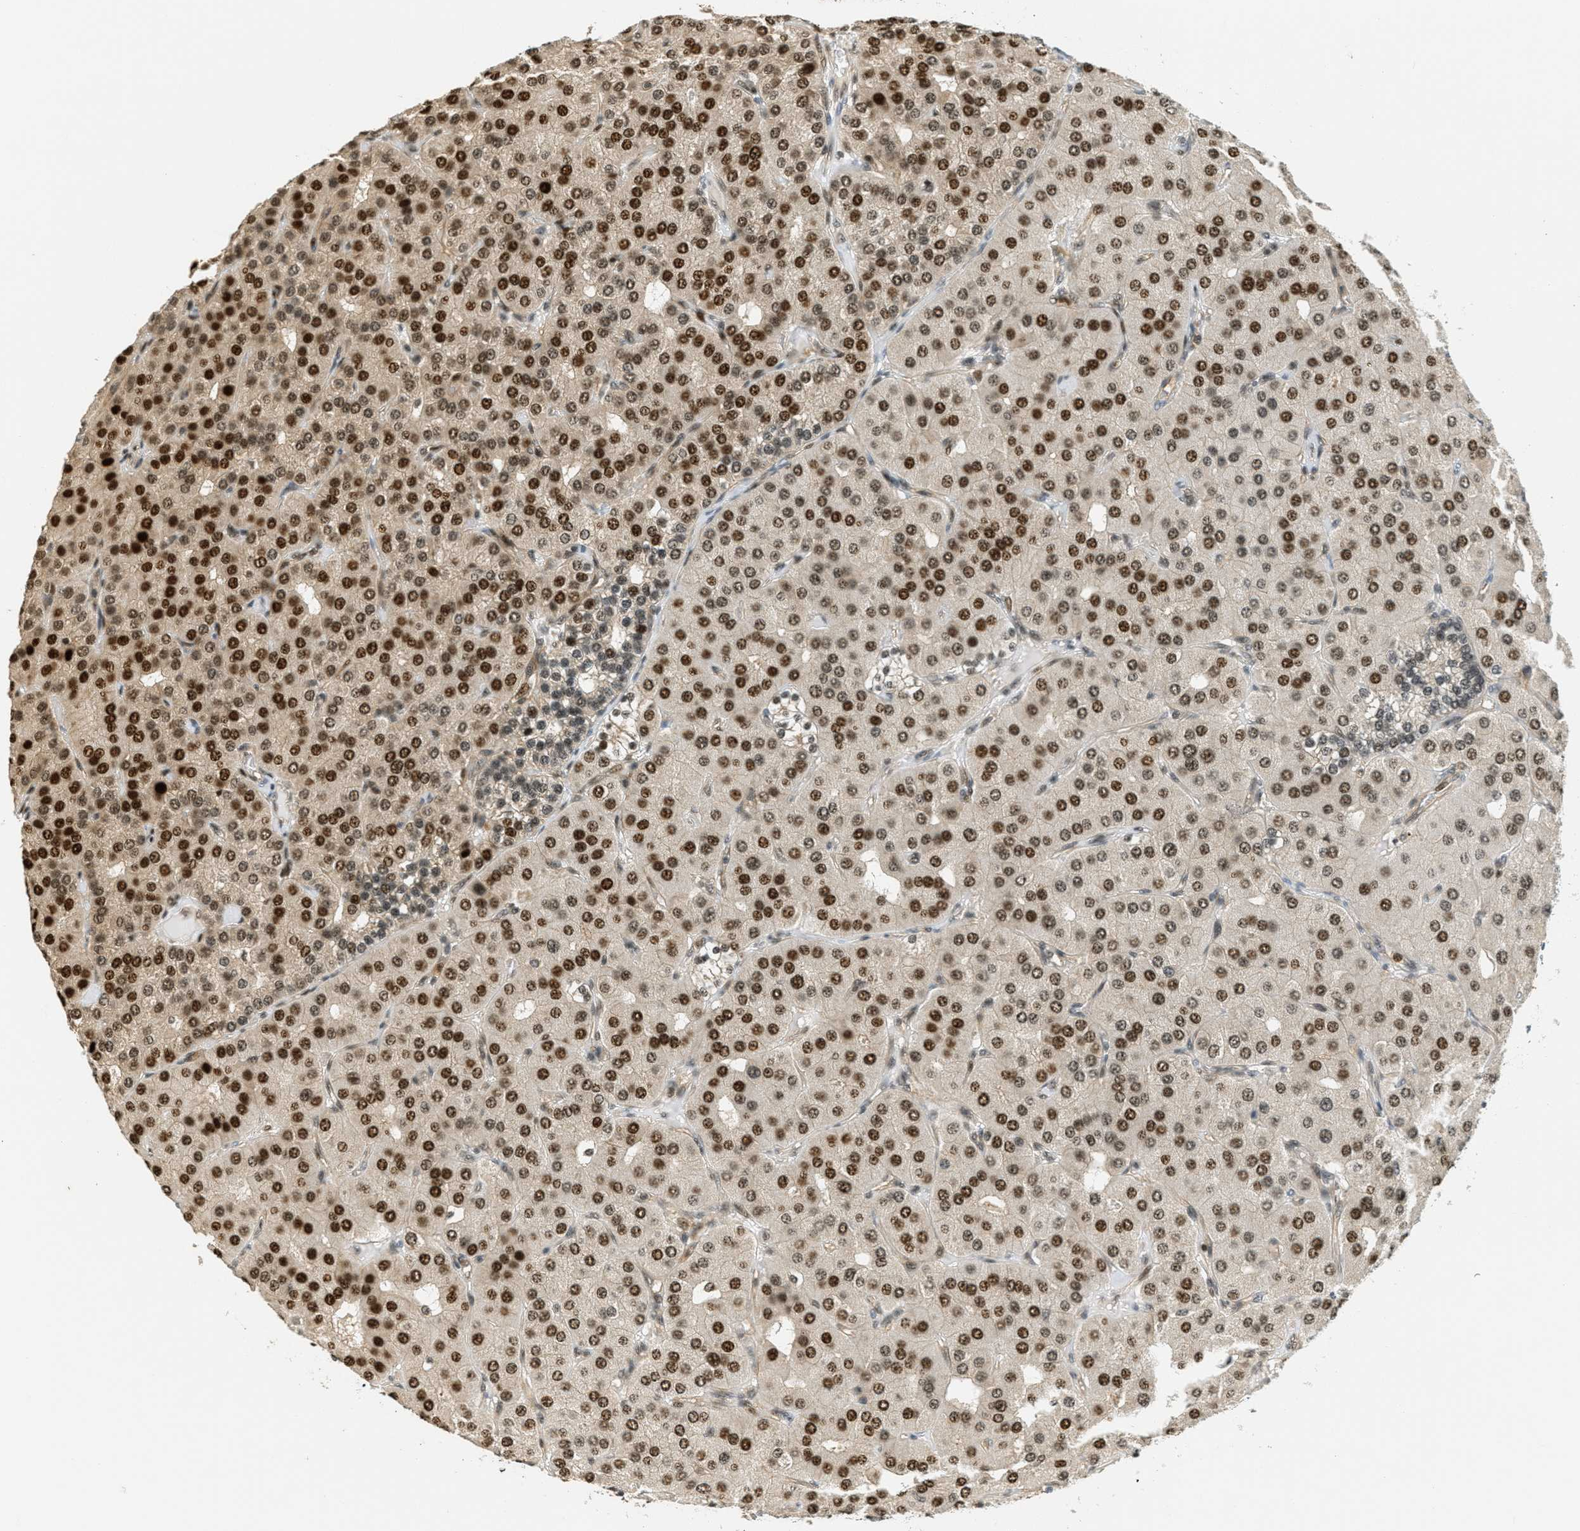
{"staining": {"intensity": "strong", "quantity": ">75%", "location": "nuclear"}, "tissue": "parathyroid gland", "cell_type": "Glandular cells", "image_type": "normal", "snomed": [{"axis": "morphology", "description": "Normal tissue, NOS"}, {"axis": "morphology", "description": "Adenoma, NOS"}, {"axis": "topography", "description": "Parathyroid gland"}], "caption": "A high amount of strong nuclear positivity is seen in about >75% of glandular cells in normal parathyroid gland.", "gene": "FOXM1", "patient": {"sex": "female", "age": 86}}